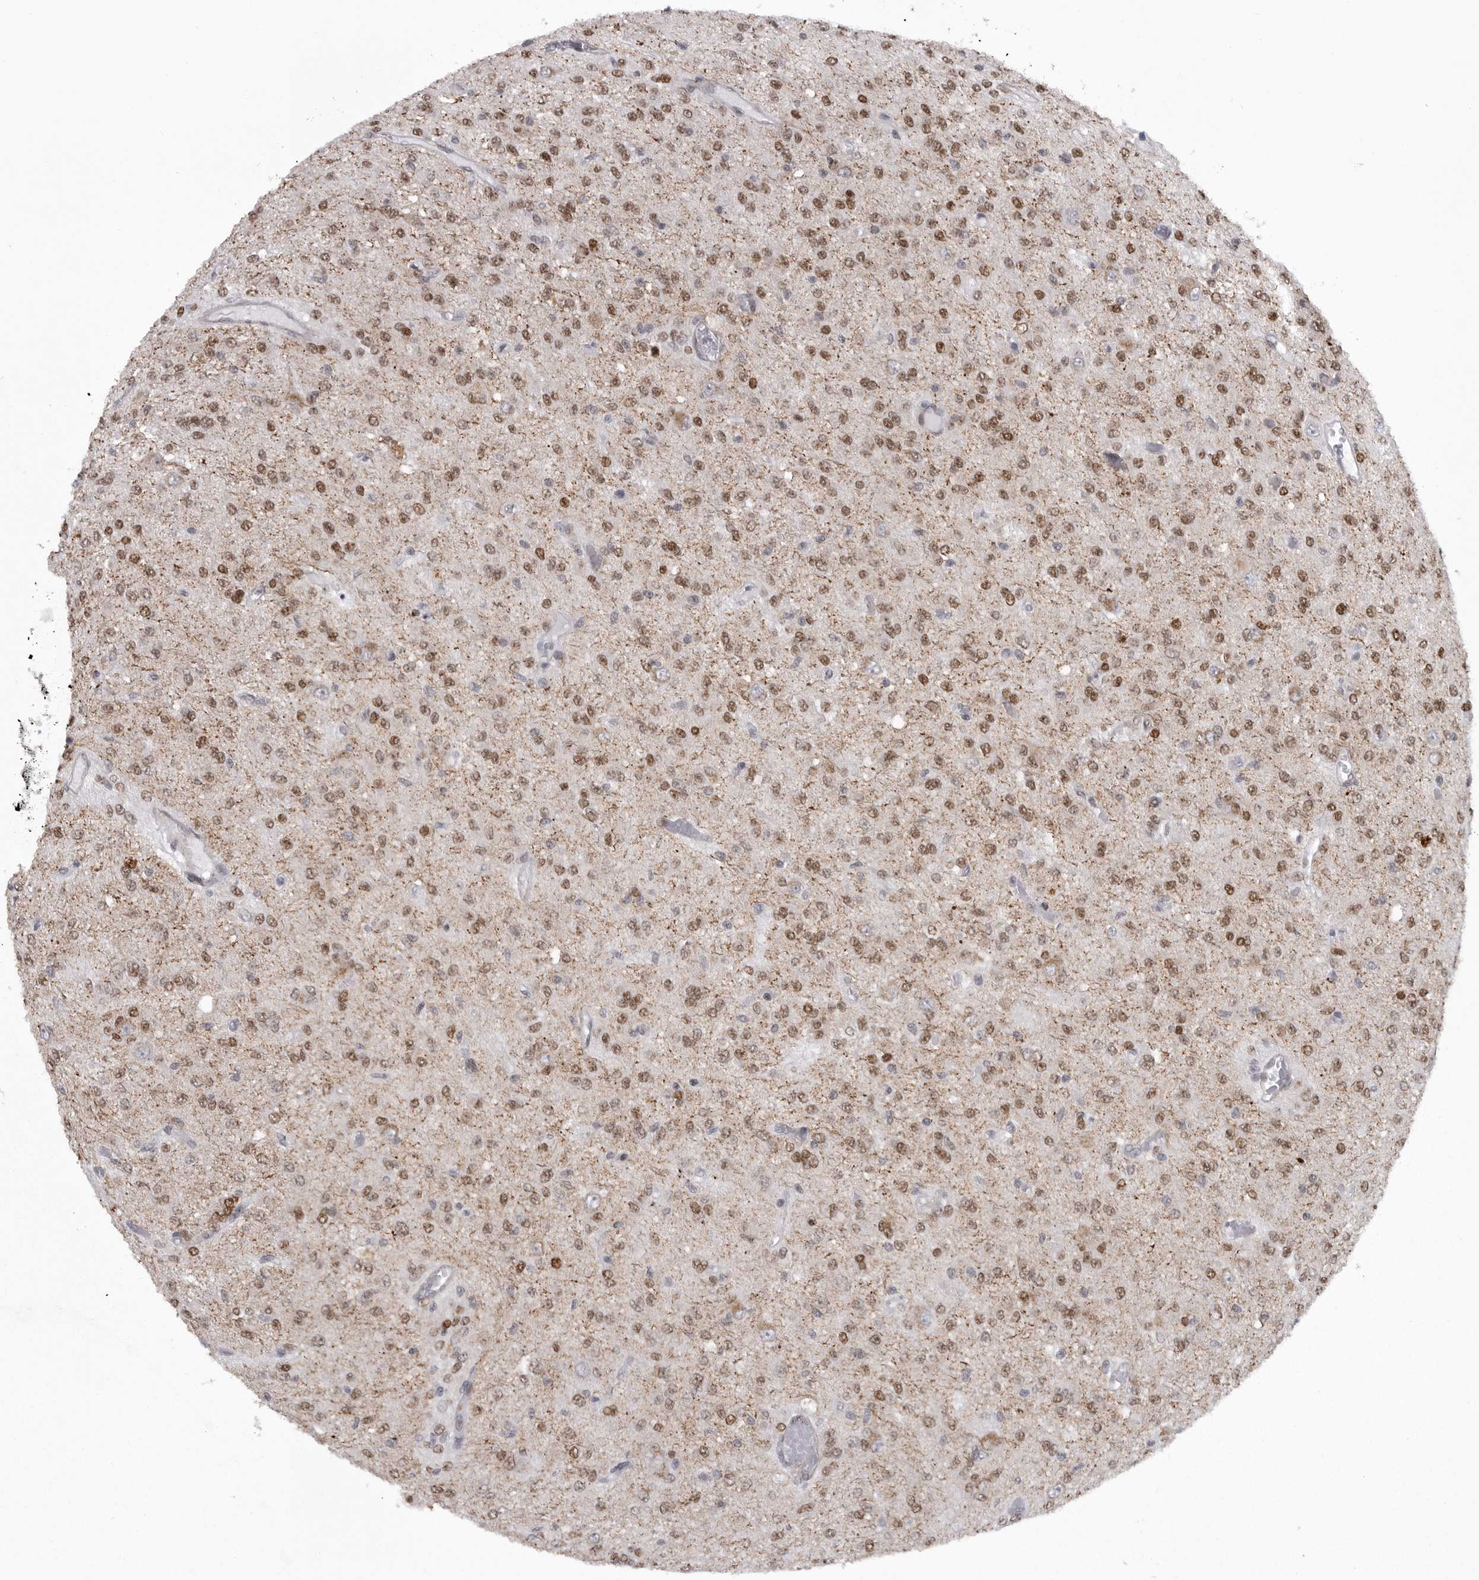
{"staining": {"intensity": "moderate", "quantity": ">75%", "location": "nuclear"}, "tissue": "glioma", "cell_type": "Tumor cells", "image_type": "cancer", "snomed": [{"axis": "morphology", "description": "Glioma, malignant, High grade"}, {"axis": "topography", "description": "Brain"}], "caption": "A photomicrograph of glioma stained for a protein shows moderate nuclear brown staining in tumor cells.", "gene": "HMGN3", "patient": {"sex": "female", "age": 59}}